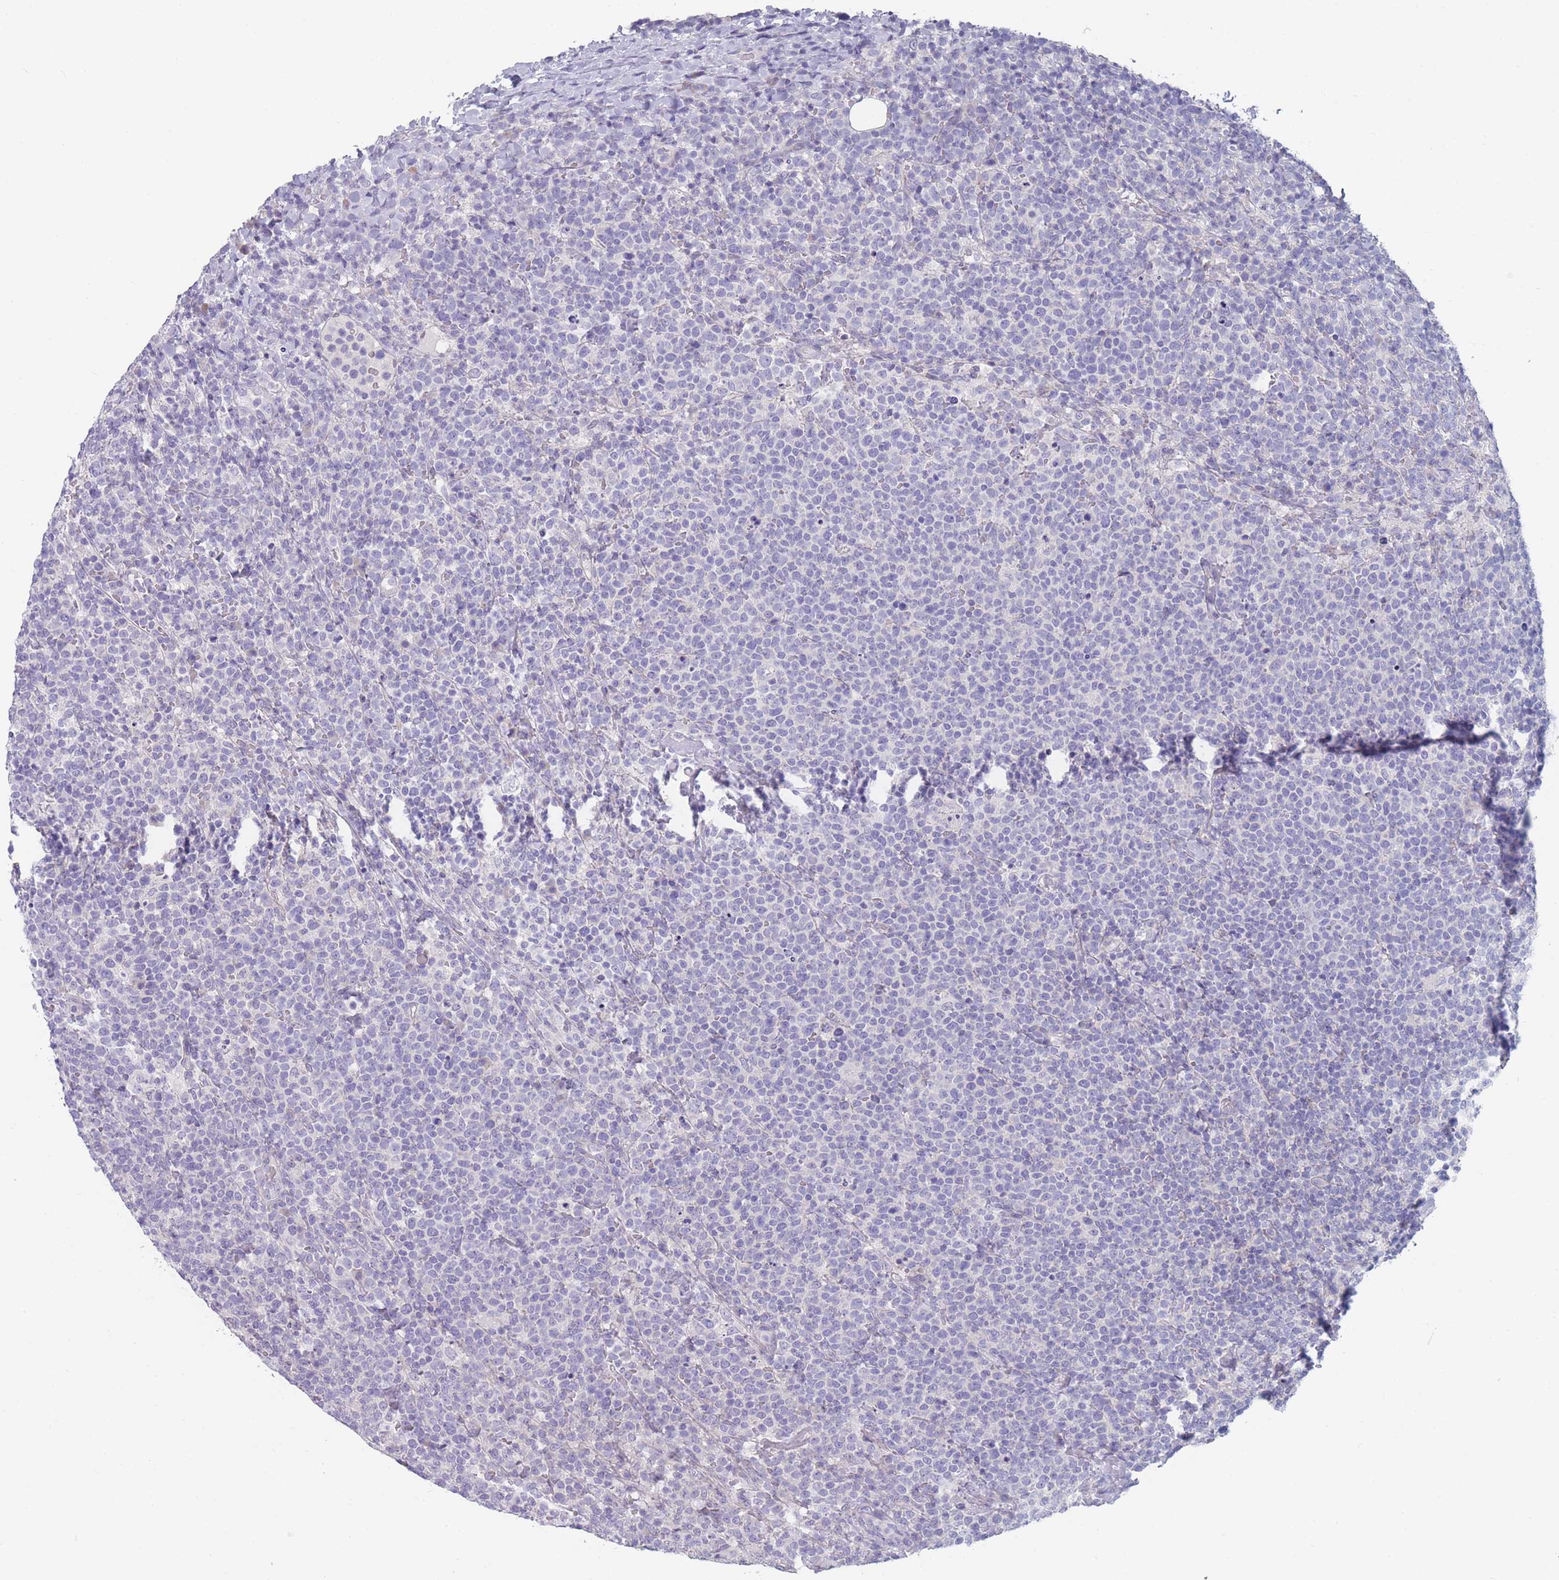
{"staining": {"intensity": "negative", "quantity": "none", "location": "none"}, "tissue": "lymphoma", "cell_type": "Tumor cells", "image_type": "cancer", "snomed": [{"axis": "morphology", "description": "Malignant lymphoma, non-Hodgkin's type, High grade"}, {"axis": "topography", "description": "Lymph node"}], "caption": "A high-resolution micrograph shows IHC staining of lymphoma, which exhibits no significant expression in tumor cells. (Brightfield microscopy of DAB immunohistochemistry at high magnification).", "gene": "PIGU", "patient": {"sex": "male", "age": 61}}